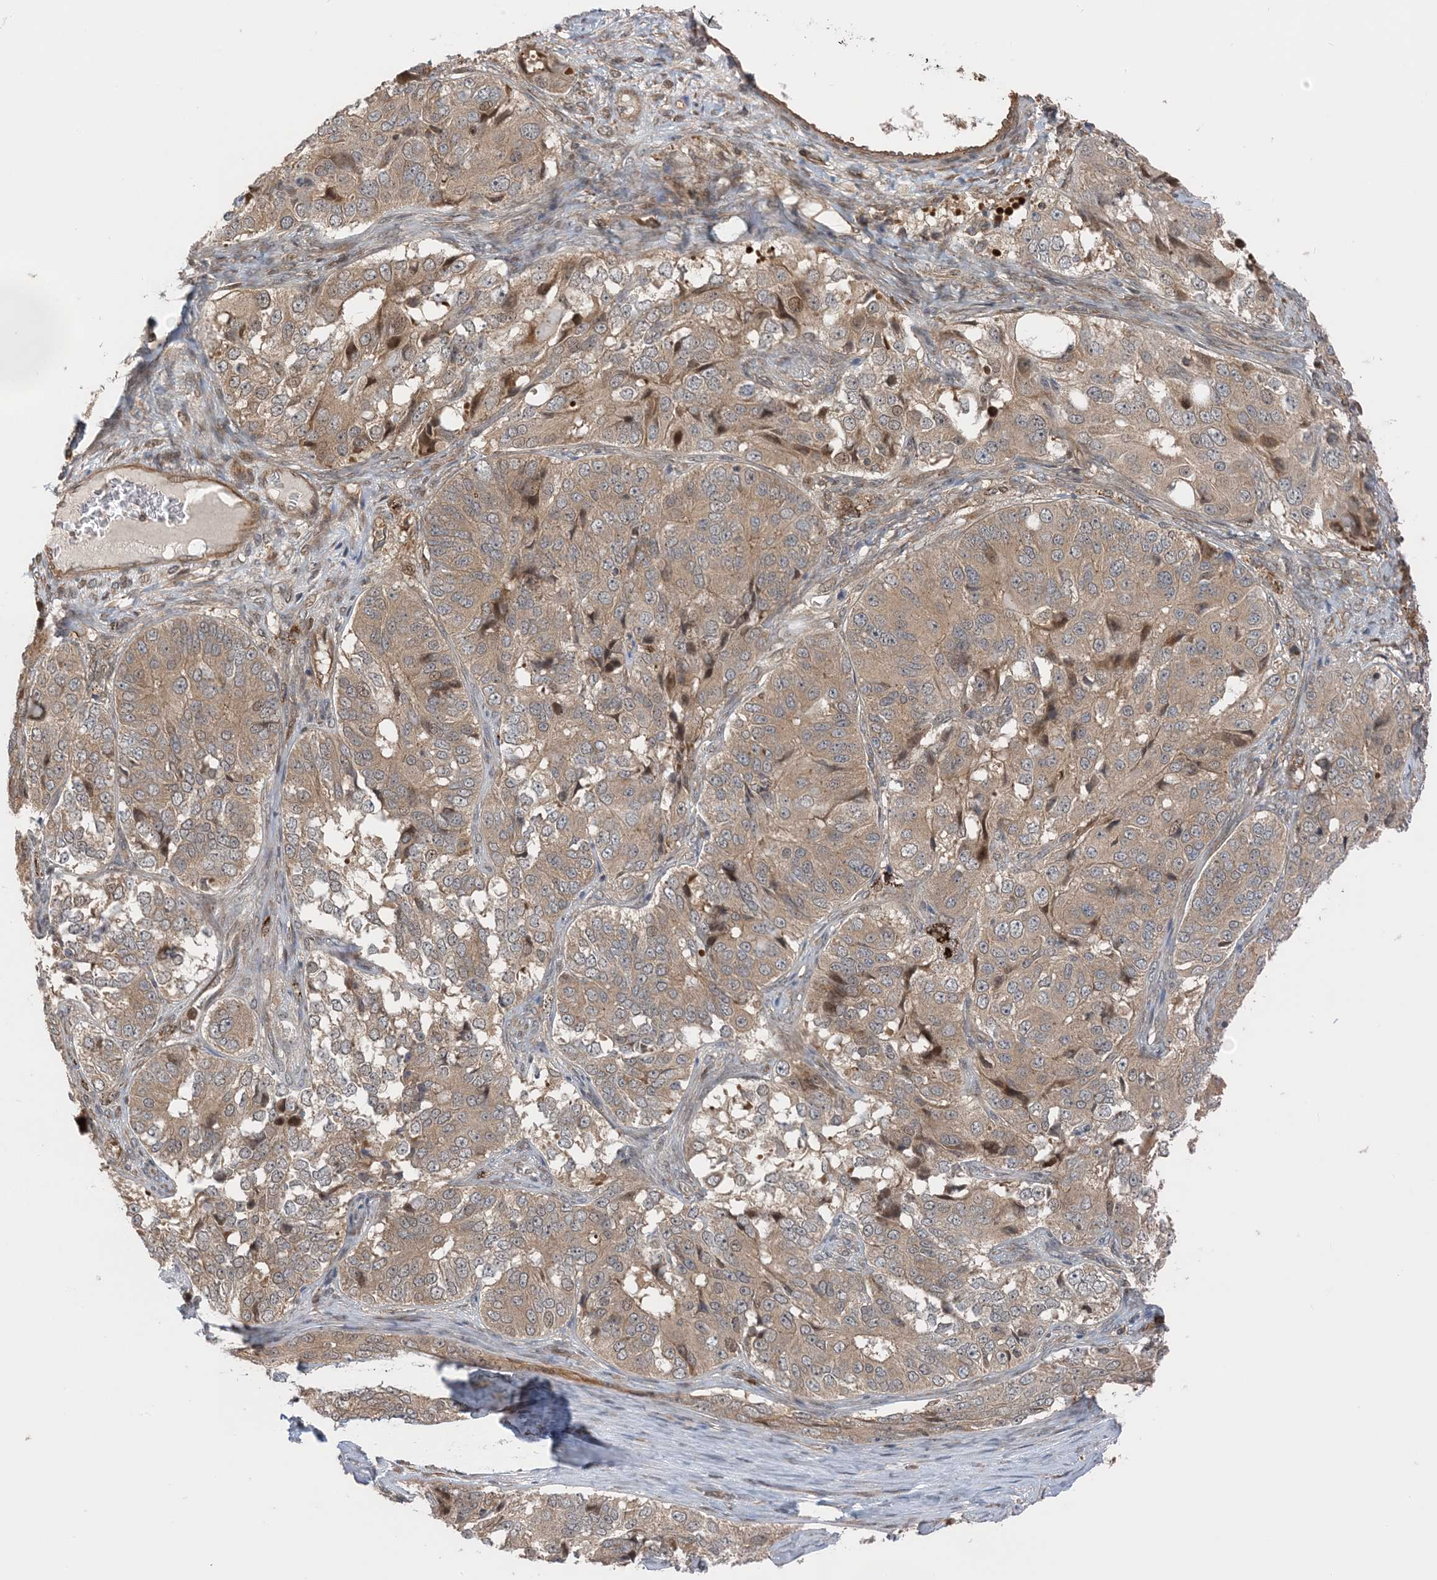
{"staining": {"intensity": "moderate", "quantity": ">75%", "location": "cytoplasmic/membranous"}, "tissue": "ovarian cancer", "cell_type": "Tumor cells", "image_type": "cancer", "snomed": [{"axis": "morphology", "description": "Carcinoma, endometroid"}, {"axis": "topography", "description": "Ovary"}], "caption": "This is an image of IHC staining of ovarian cancer (endometroid carcinoma), which shows moderate staining in the cytoplasmic/membranous of tumor cells.", "gene": "ZBTB3", "patient": {"sex": "female", "age": 51}}